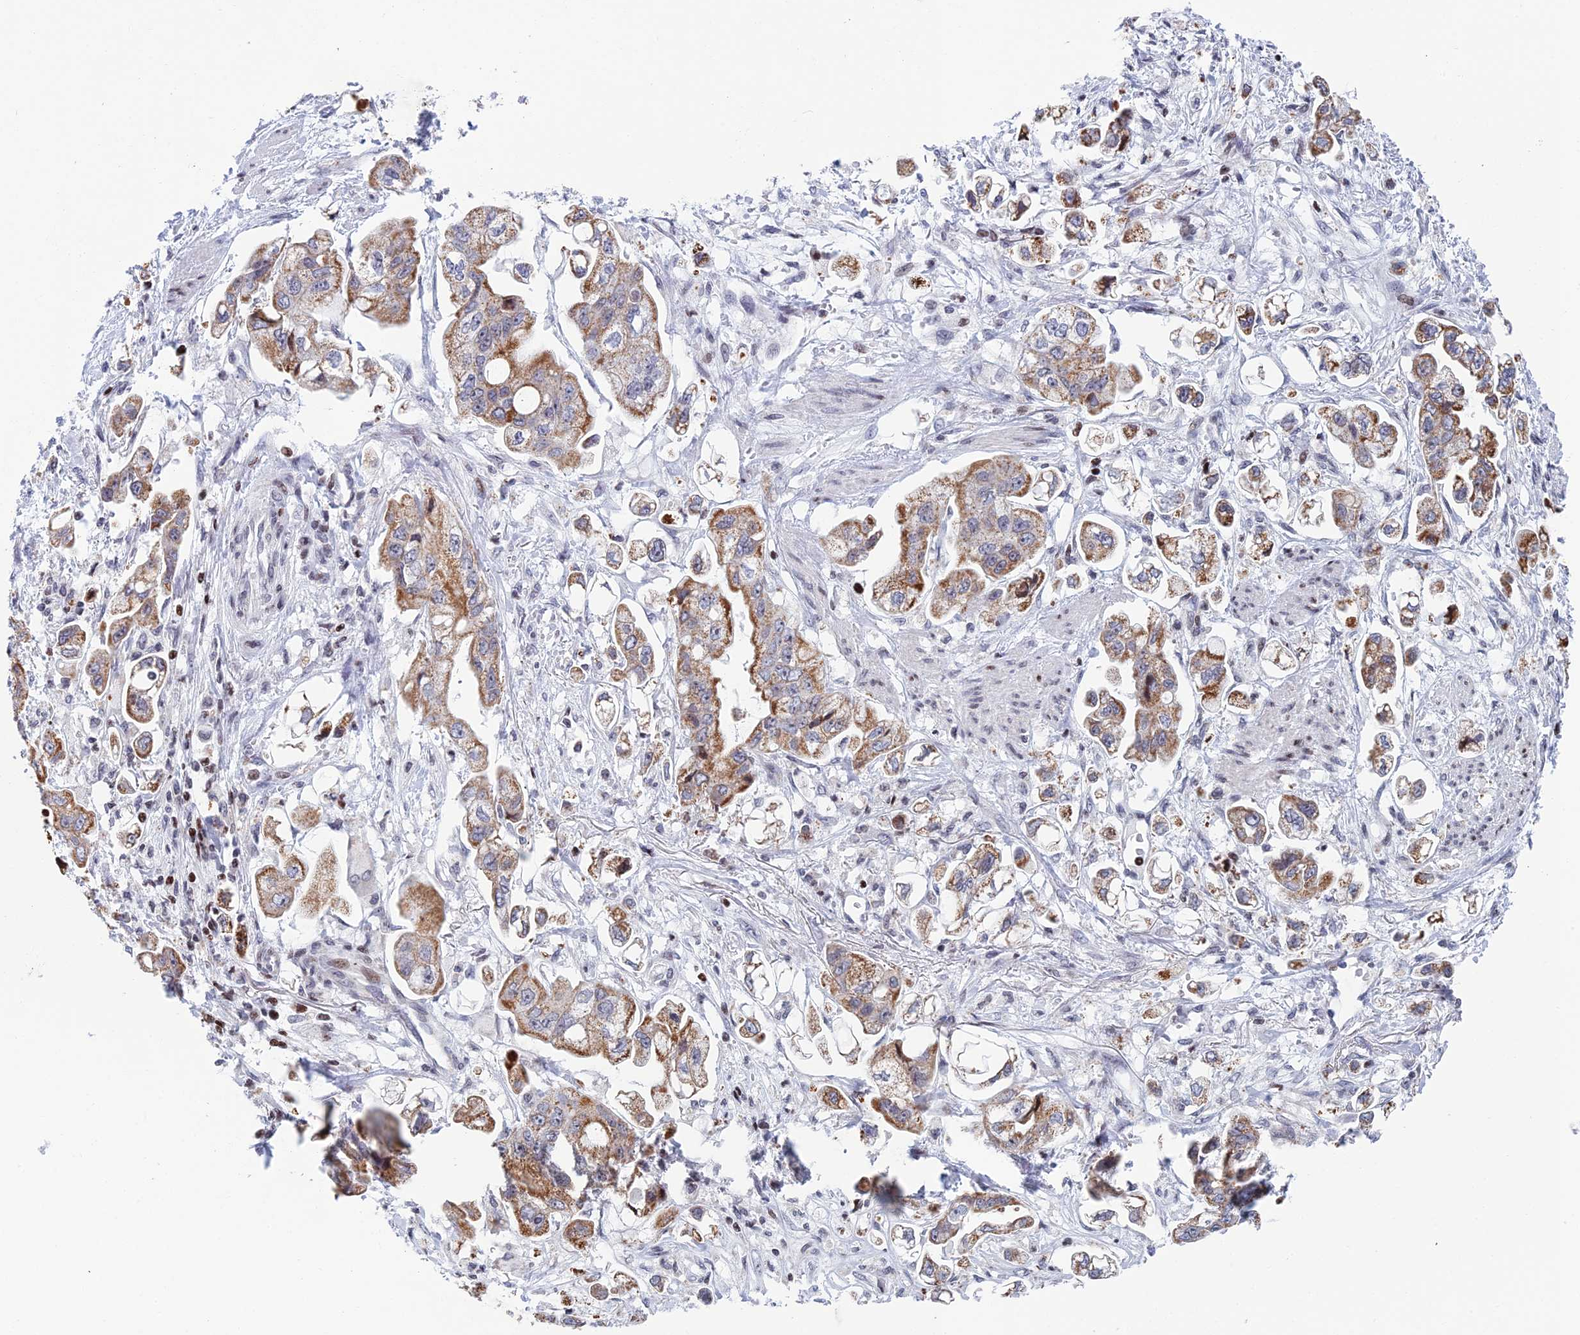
{"staining": {"intensity": "moderate", "quantity": ">75%", "location": "cytoplasmic/membranous"}, "tissue": "stomach cancer", "cell_type": "Tumor cells", "image_type": "cancer", "snomed": [{"axis": "morphology", "description": "Adenocarcinoma, NOS"}, {"axis": "topography", "description": "Stomach"}], "caption": "Protein analysis of stomach cancer (adenocarcinoma) tissue displays moderate cytoplasmic/membranous expression in about >75% of tumor cells.", "gene": "AFF3", "patient": {"sex": "male", "age": 62}}